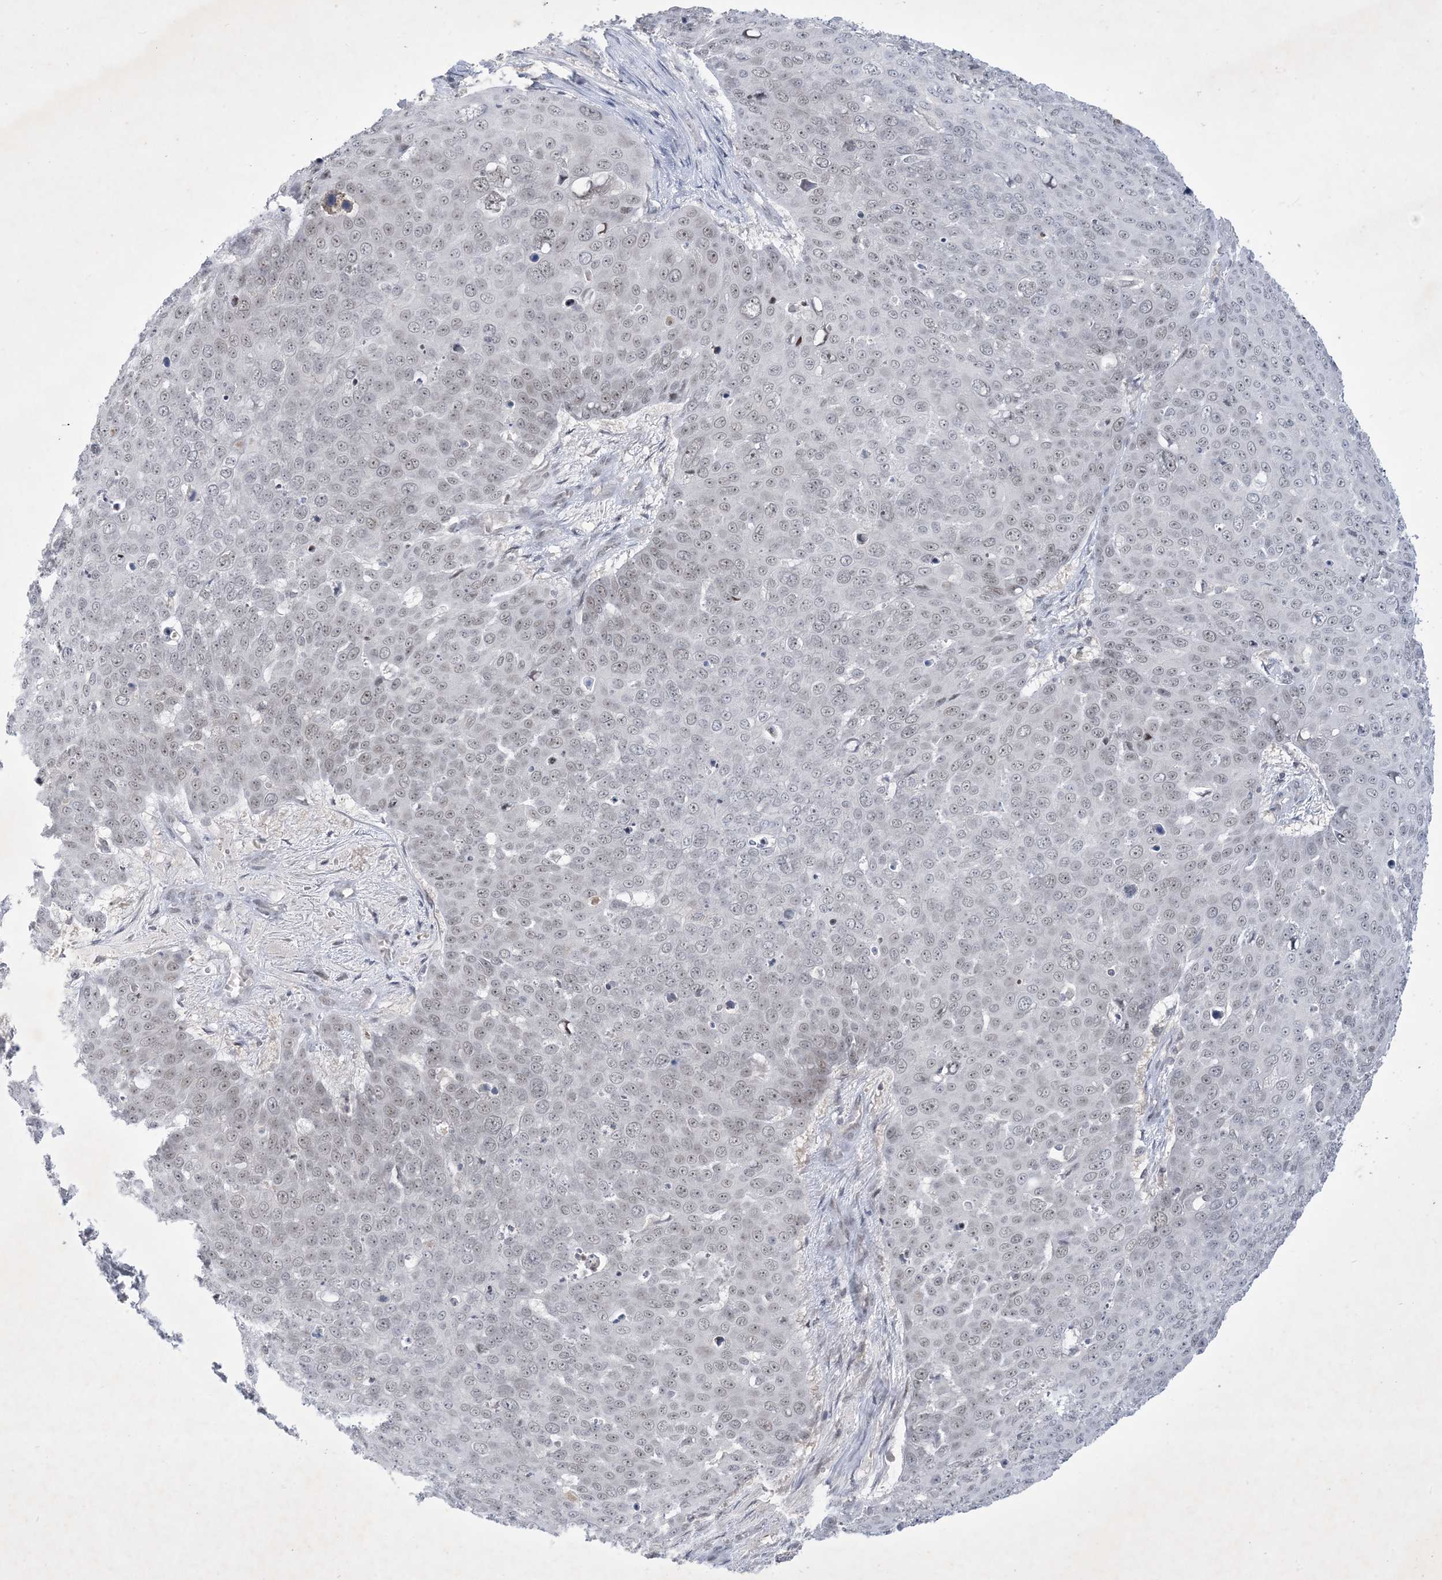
{"staining": {"intensity": "weak", "quantity": "25%-75%", "location": "nuclear"}, "tissue": "skin cancer", "cell_type": "Tumor cells", "image_type": "cancer", "snomed": [{"axis": "morphology", "description": "Squamous cell carcinoma, NOS"}, {"axis": "topography", "description": "Skin"}], "caption": "Skin cancer (squamous cell carcinoma) stained with a protein marker displays weak staining in tumor cells.", "gene": "ZNF674", "patient": {"sex": "male", "age": 71}}